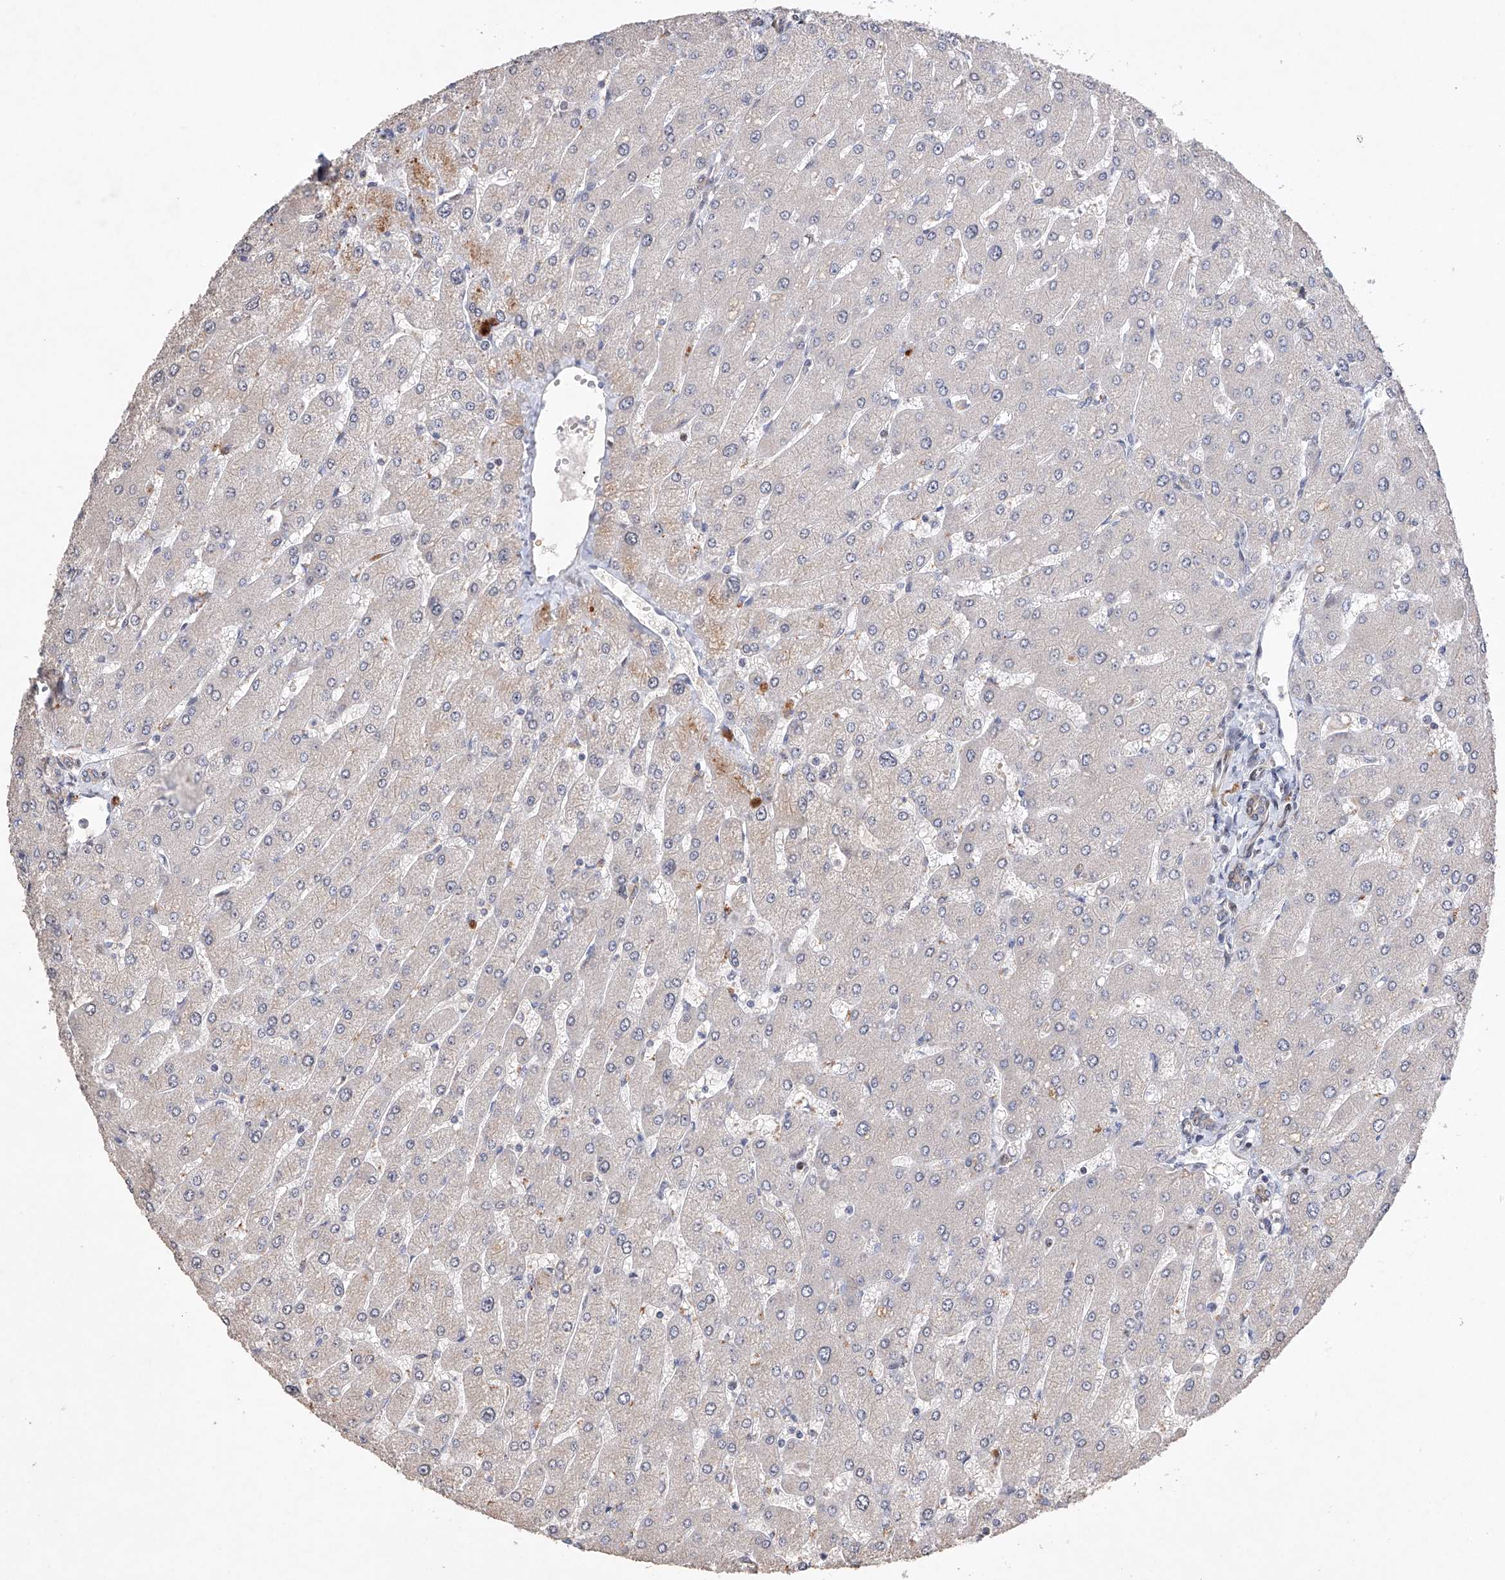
{"staining": {"intensity": "weak", "quantity": "<25%", "location": "cytoplasmic/membranous"}, "tissue": "liver", "cell_type": "Cholangiocytes", "image_type": "normal", "snomed": [{"axis": "morphology", "description": "Normal tissue, NOS"}, {"axis": "topography", "description": "Liver"}], "caption": "Immunohistochemistry (IHC) micrograph of normal liver stained for a protein (brown), which exhibits no expression in cholangiocytes.", "gene": "AFG1L", "patient": {"sex": "male", "age": 55}}